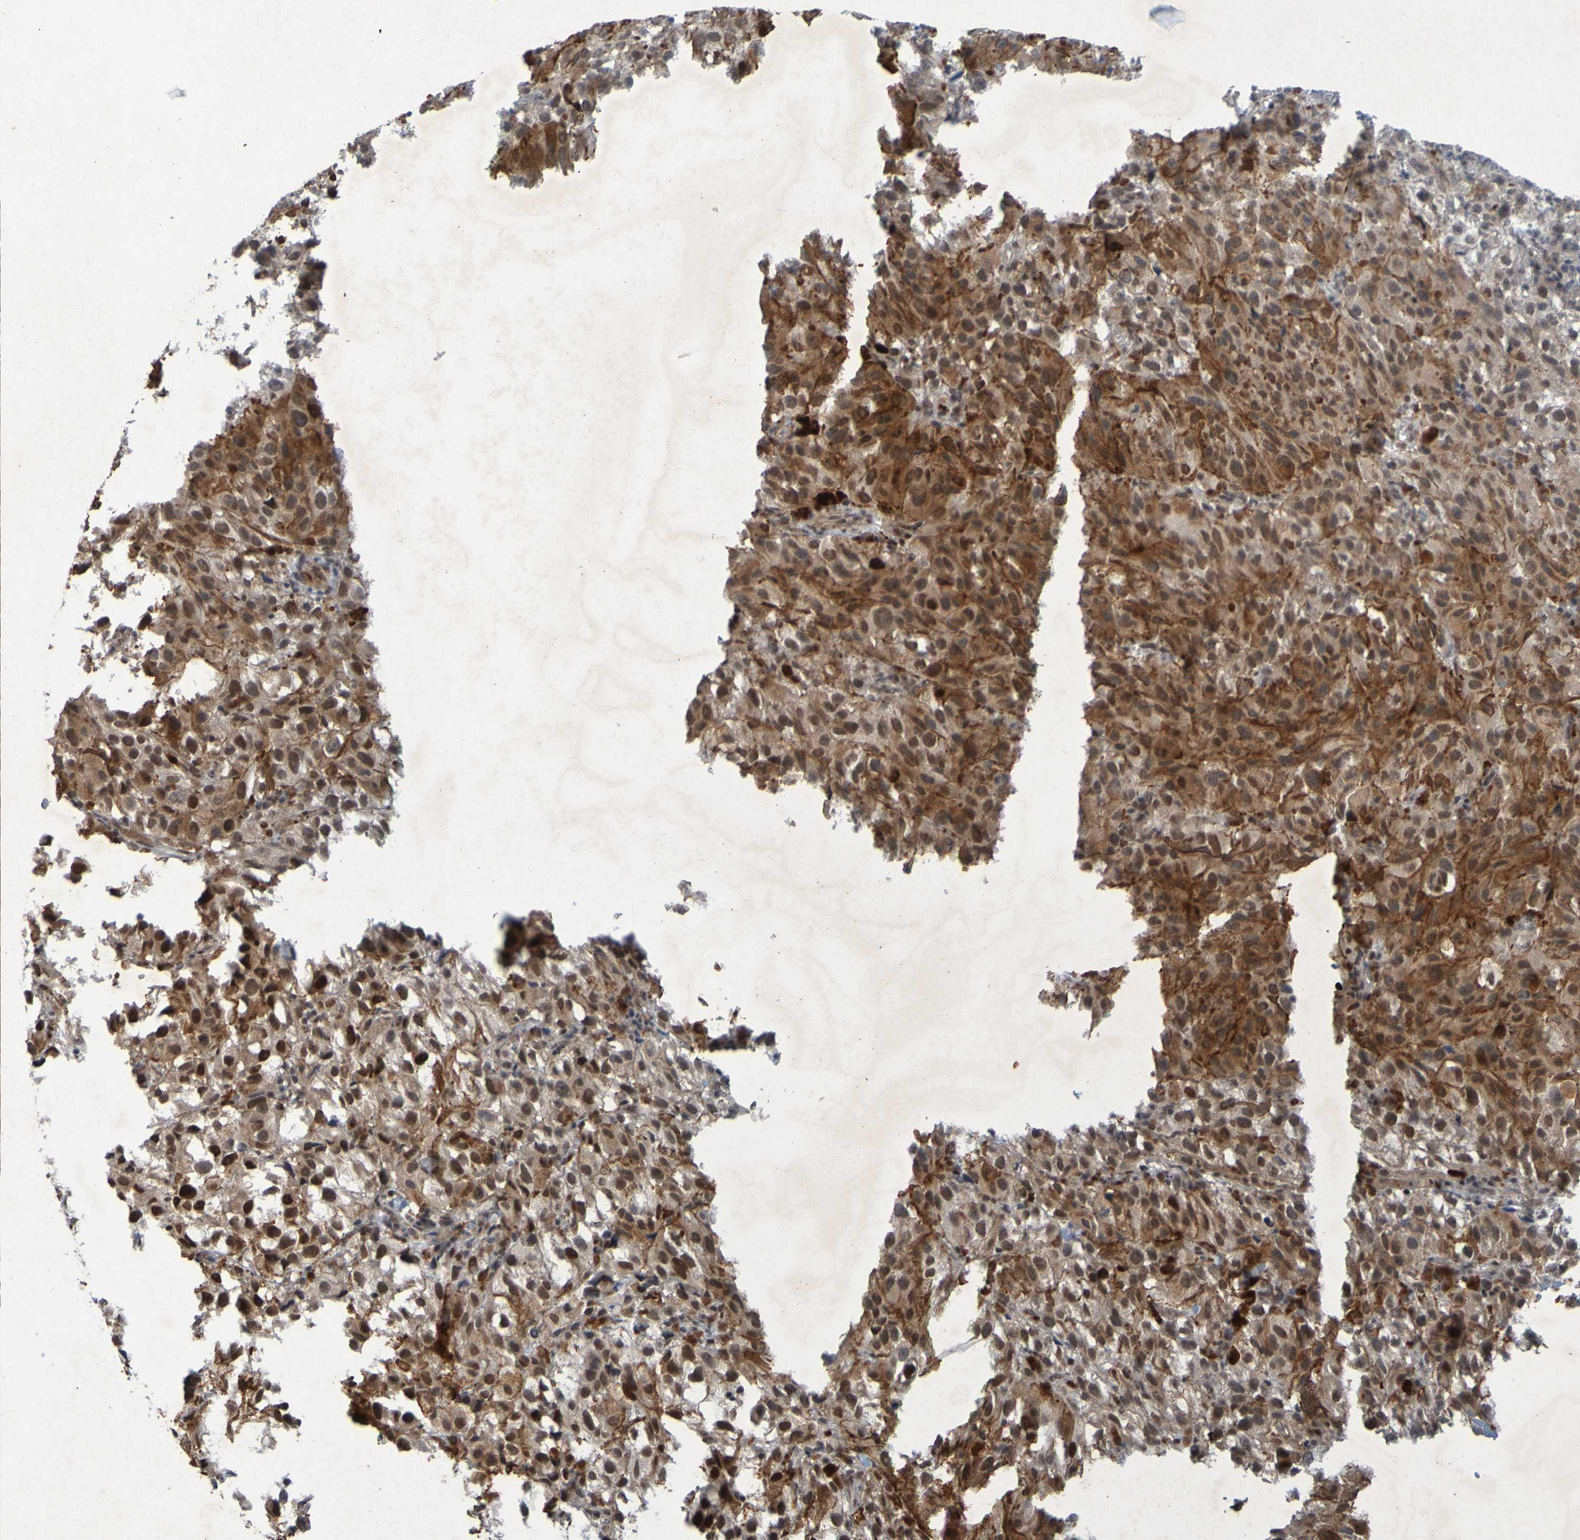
{"staining": {"intensity": "moderate", "quantity": ">75%", "location": "cytoplasmic/membranous,nuclear"}, "tissue": "melanoma", "cell_type": "Tumor cells", "image_type": "cancer", "snomed": [{"axis": "morphology", "description": "Malignant melanoma, NOS"}, {"axis": "topography", "description": "Skin"}], "caption": "Immunohistochemistry (IHC) image of neoplastic tissue: human malignant melanoma stained using IHC exhibits medium levels of moderate protein expression localized specifically in the cytoplasmic/membranous and nuclear of tumor cells, appearing as a cytoplasmic/membranous and nuclear brown color.", "gene": "MCPH1", "patient": {"sex": "female", "age": 104}}